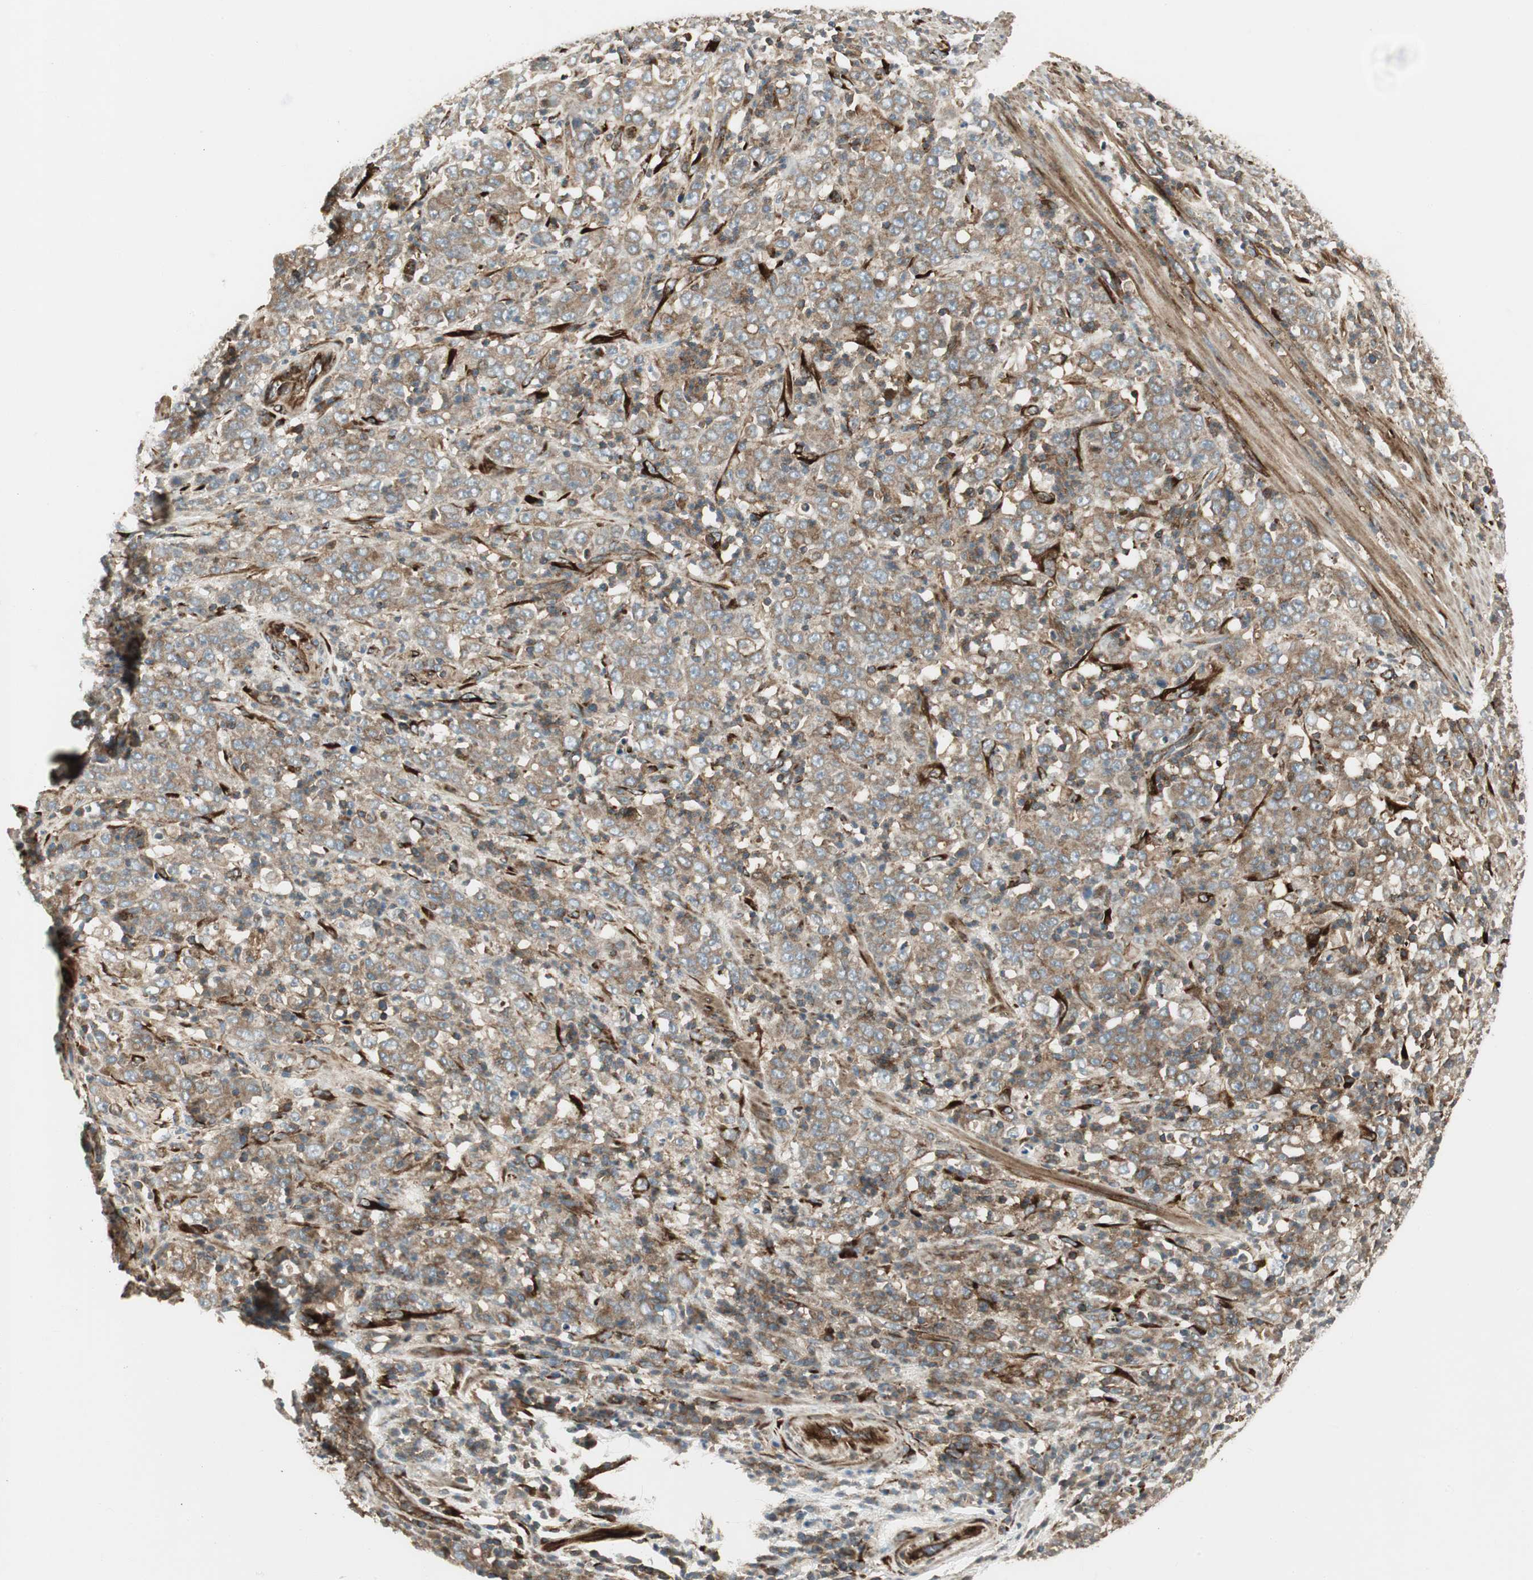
{"staining": {"intensity": "weak", "quantity": ">75%", "location": "cytoplasmic/membranous"}, "tissue": "stomach cancer", "cell_type": "Tumor cells", "image_type": "cancer", "snomed": [{"axis": "morphology", "description": "Adenocarcinoma, NOS"}, {"axis": "topography", "description": "Stomach, lower"}], "caption": "DAB immunohistochemical staining of adenocarcinoma (stomach) displays weak cytoplasmic/membranous protein expression in about >75% of tumor cells. The protein of interest is shown in brown color, while the nuclei are stained blue.", "gene": "PRKG1", "patient": {"sex": "female", "age": 71}}